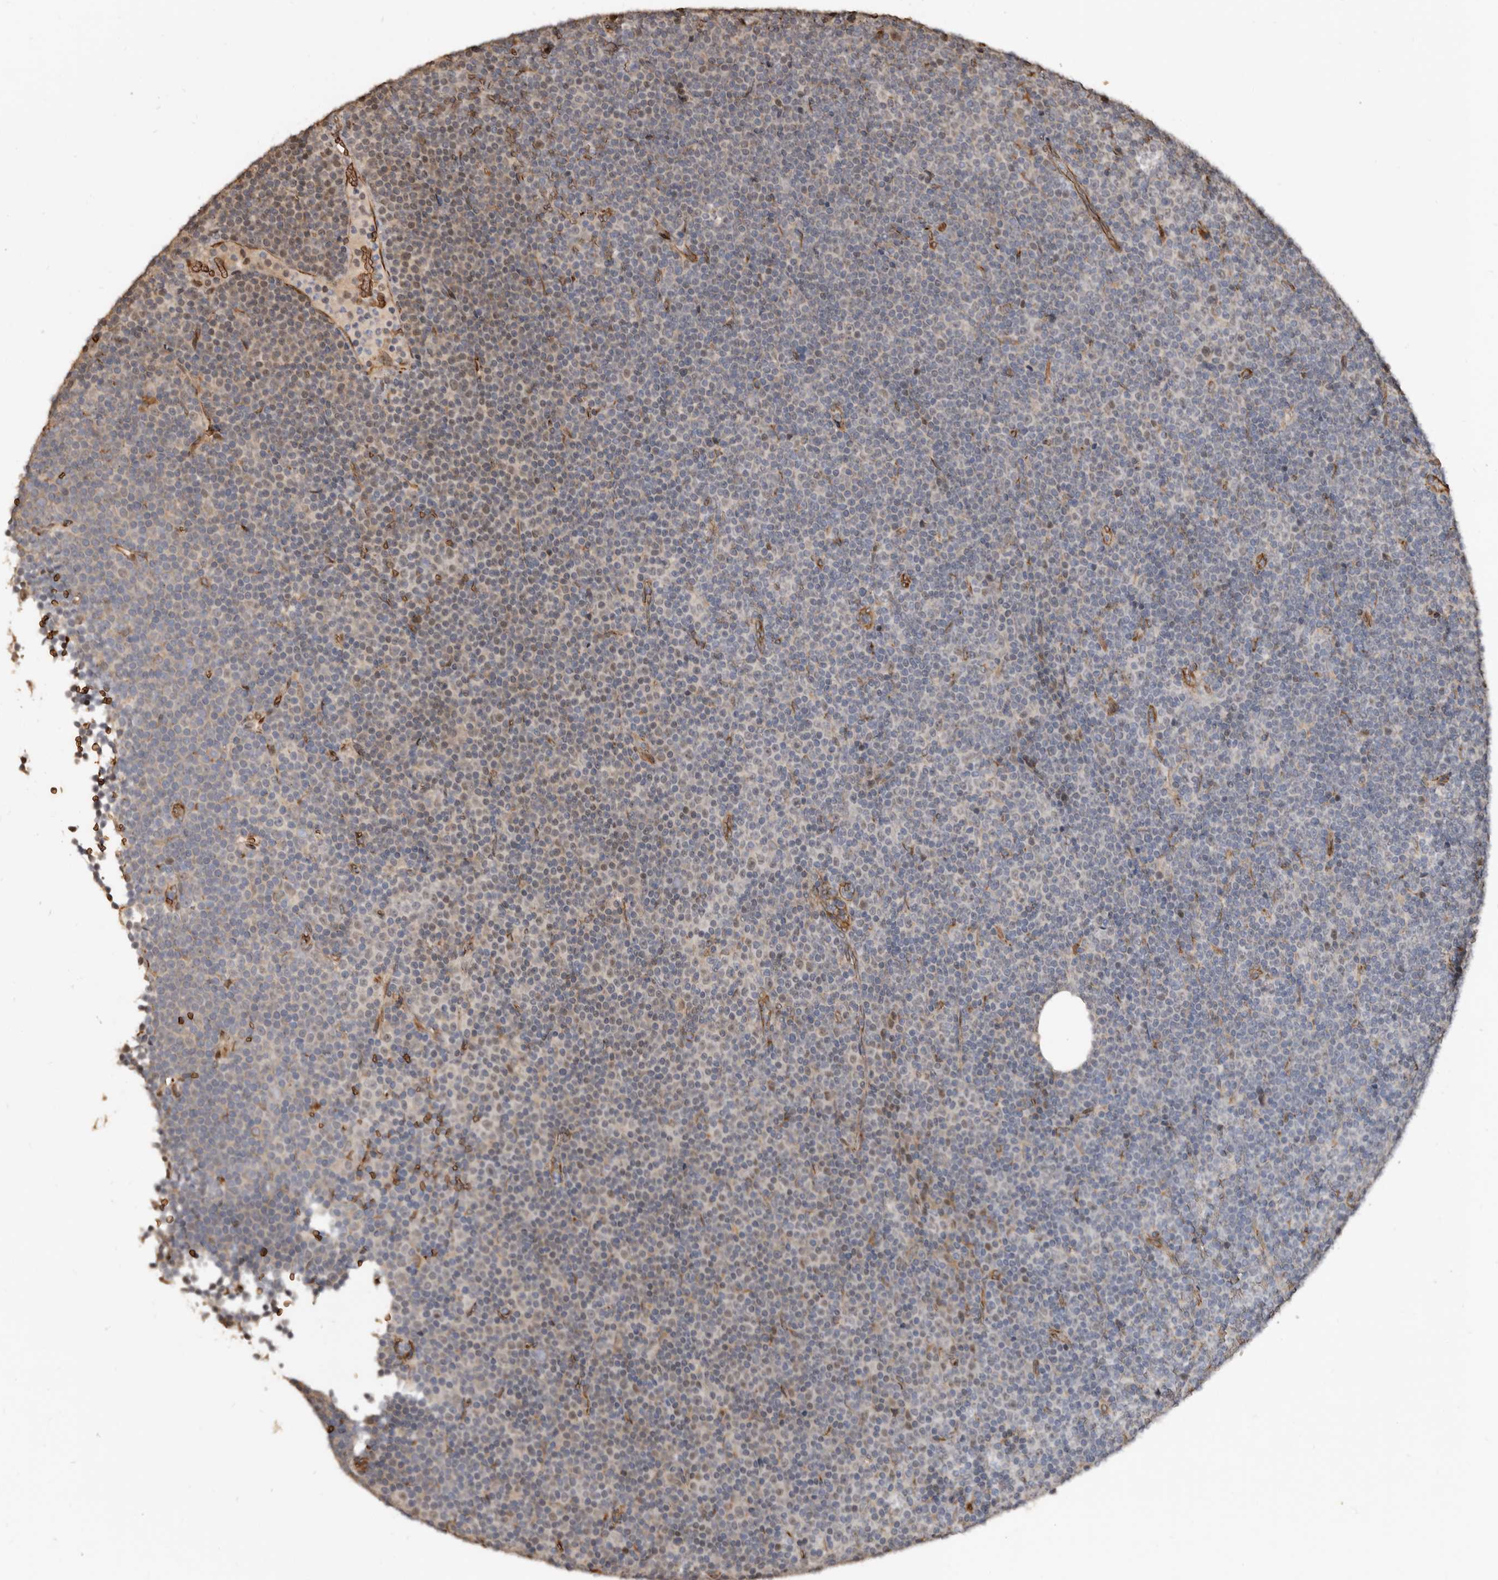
{"staining": {"intensity": "negative", "quantity": "none", "location": "none"}, "tissue": "lymphoma", "cell_type": "Tumor cells", "image_type": "cancer", "snomed": [{"axis": "morphology", "description": "Malignant lymphoma, non-Hodgkin's type, Low grade"}, {"axis": "topography", "description": "Lymph node"}], "caption": "A high-resolution image shows immunohistochemistry staining of low-grade malignant lymphoma, non-Hodgkin's type, which exhibits no significant staining in tumor cells.", "gene": "ENTREP1", "patient": {"sex": "female", "age": 67}}